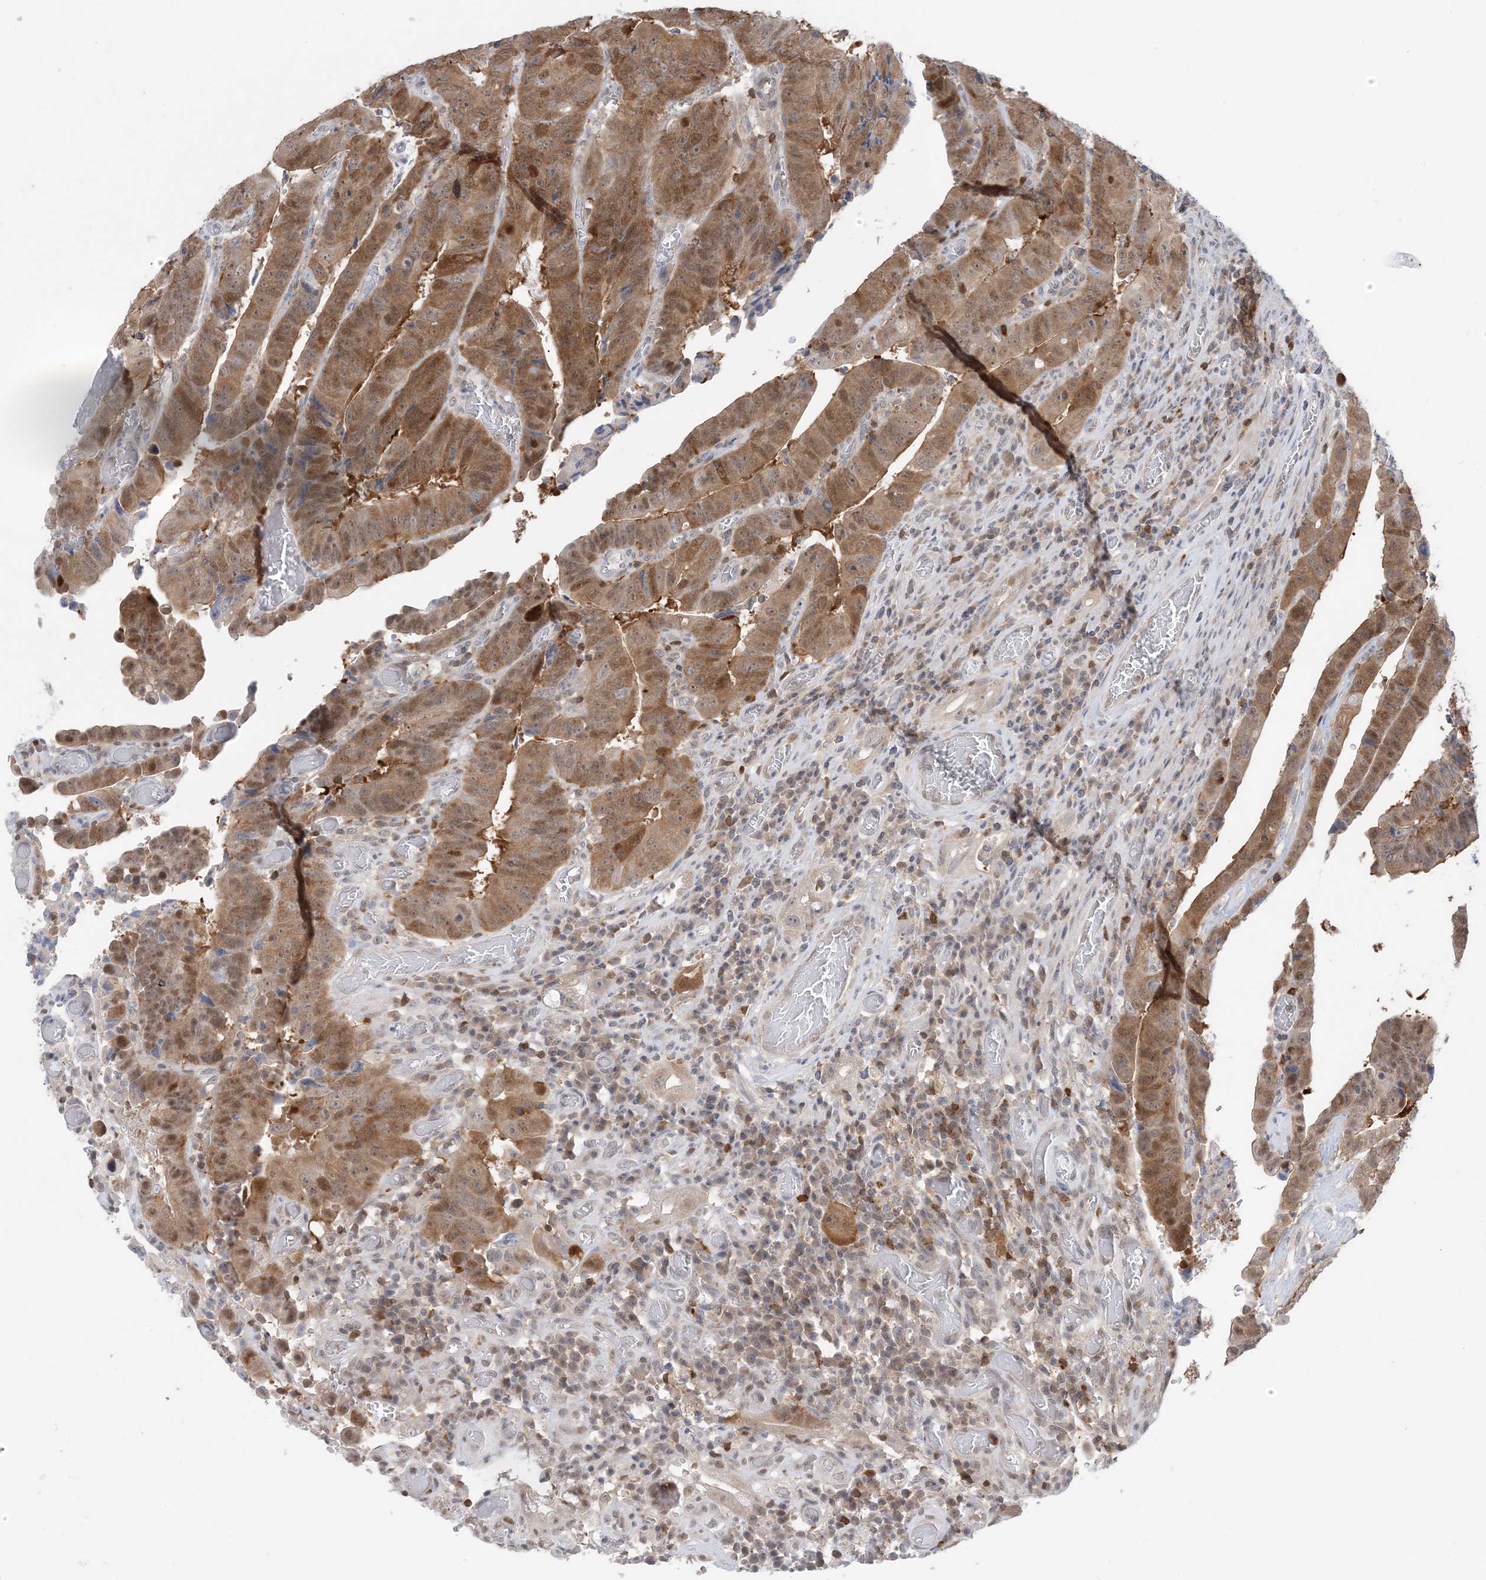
{"staining": {"intensity": "moderate", "quantity": ">75%", "location": "cytoplasmic/membranous,nuclear"}, "tissue": "colorectal cancer", "cell_type": "Tumor cells", "image_type": "cancer", "snomed": [{"axis": "morphology", "description": "Normal tissue, NOS"}, {"axis": "morphology", "description": "Adenocarcinoma, NOS"}, {"axis": "topography", "description": "Rectum"}], "caption": "Immunohistochemical staining of colorectal cancer reveals medium levels of moderate cytoplasmic/membranous and nuclear positivity in about >75% of tumor cells.", "gene": "OGA", "patient": {"sex": "female", "age": 65}}